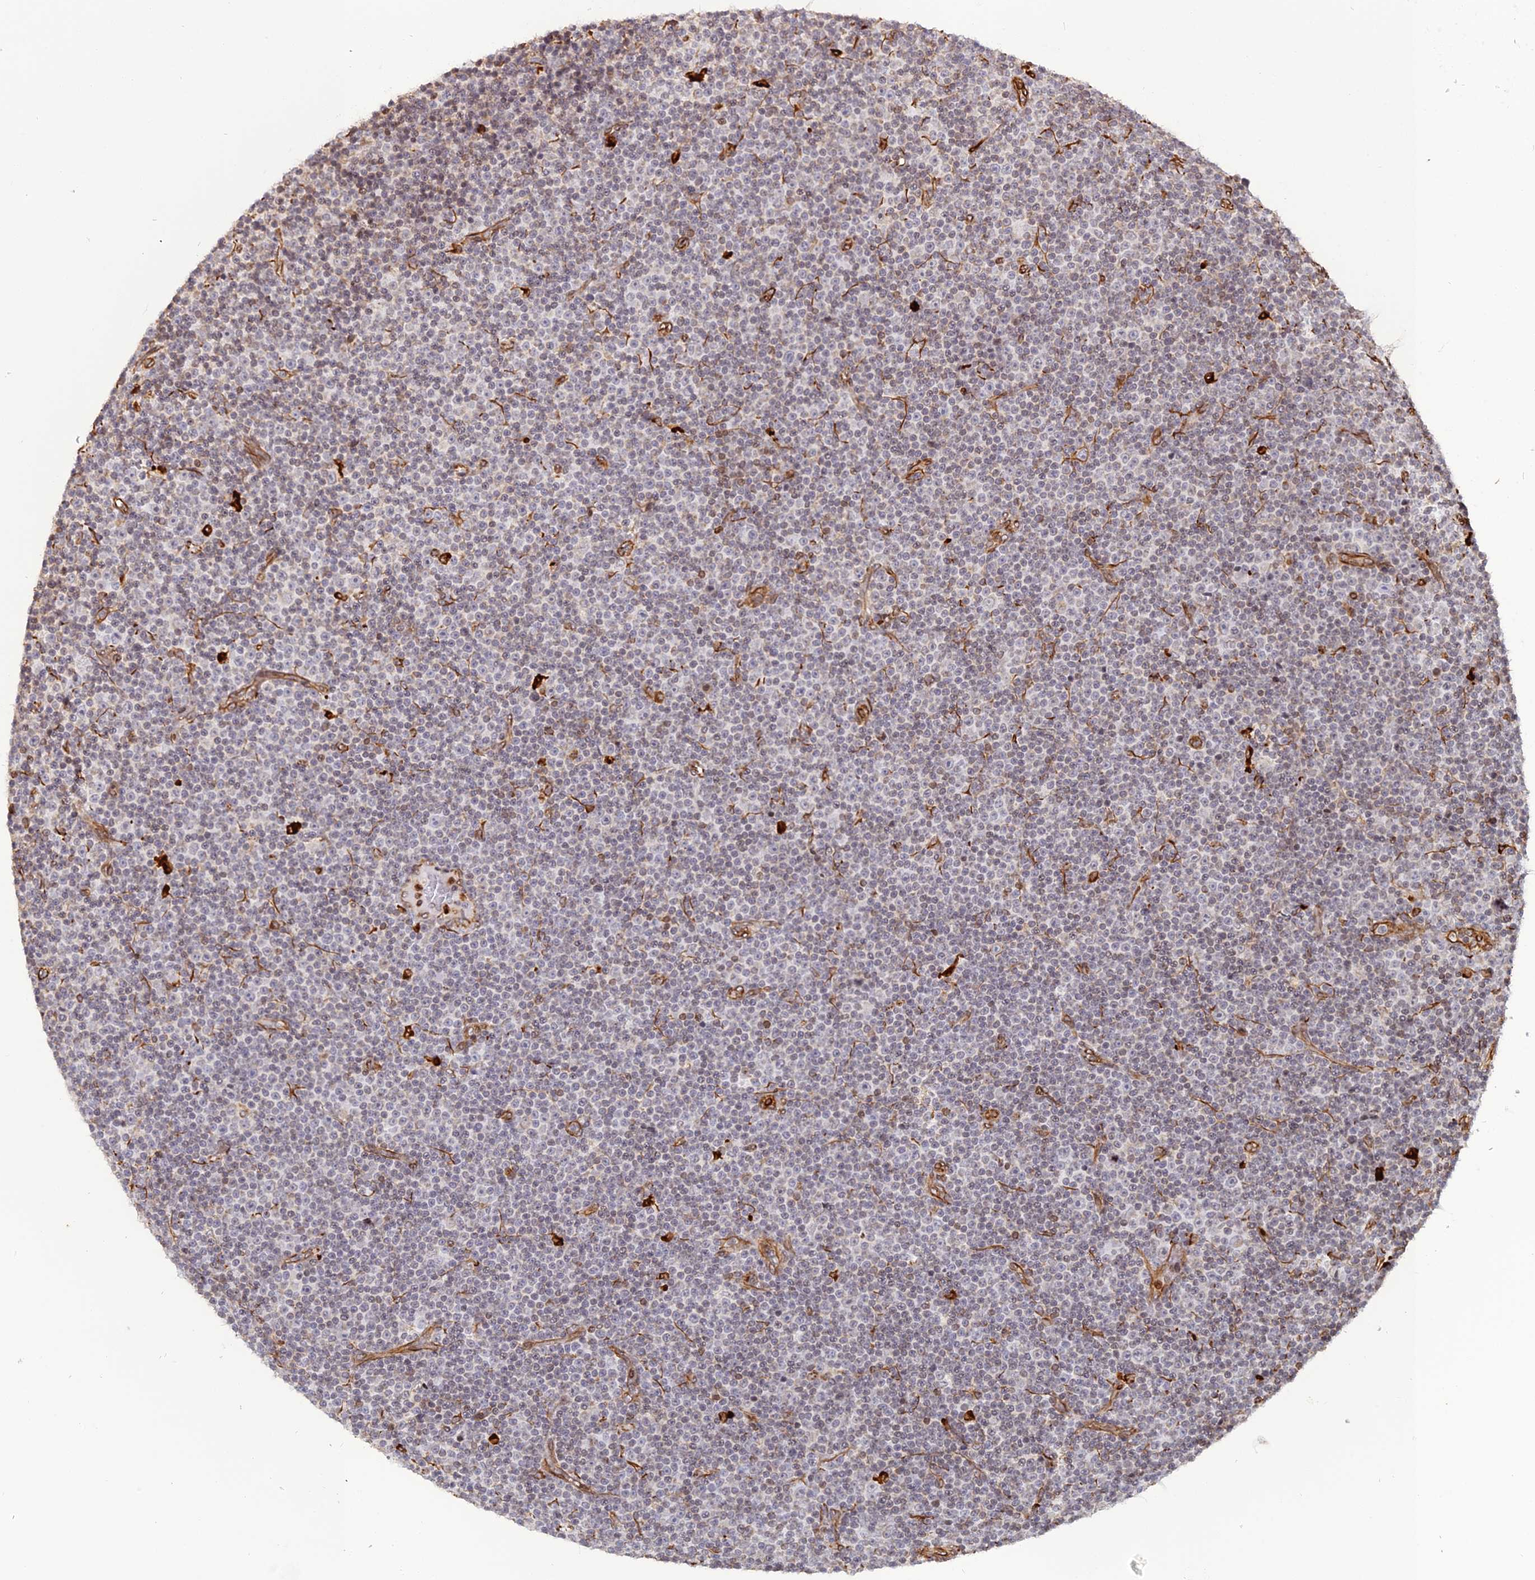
{"staining": {"intensity": "weak", "quantity": "<25%", "location": "cytoplasmic/membranous"}, "tissue": "lymphoma", "cell_type": "Tumor cells", "image_type": "cancer", "snomed": [{"axis": "morphology", "description": "Malignant lymphoma, non-Hodgkin's type, Low grade"}, {"axis": "topography", "description": "Lymph node"}], "caption": "This is a histopathology image of IHC staining of lymphoma, which shows no positivity in tumor cells.", "gene": "APOBR", "patient": {"sex": "female", "age": 67}}